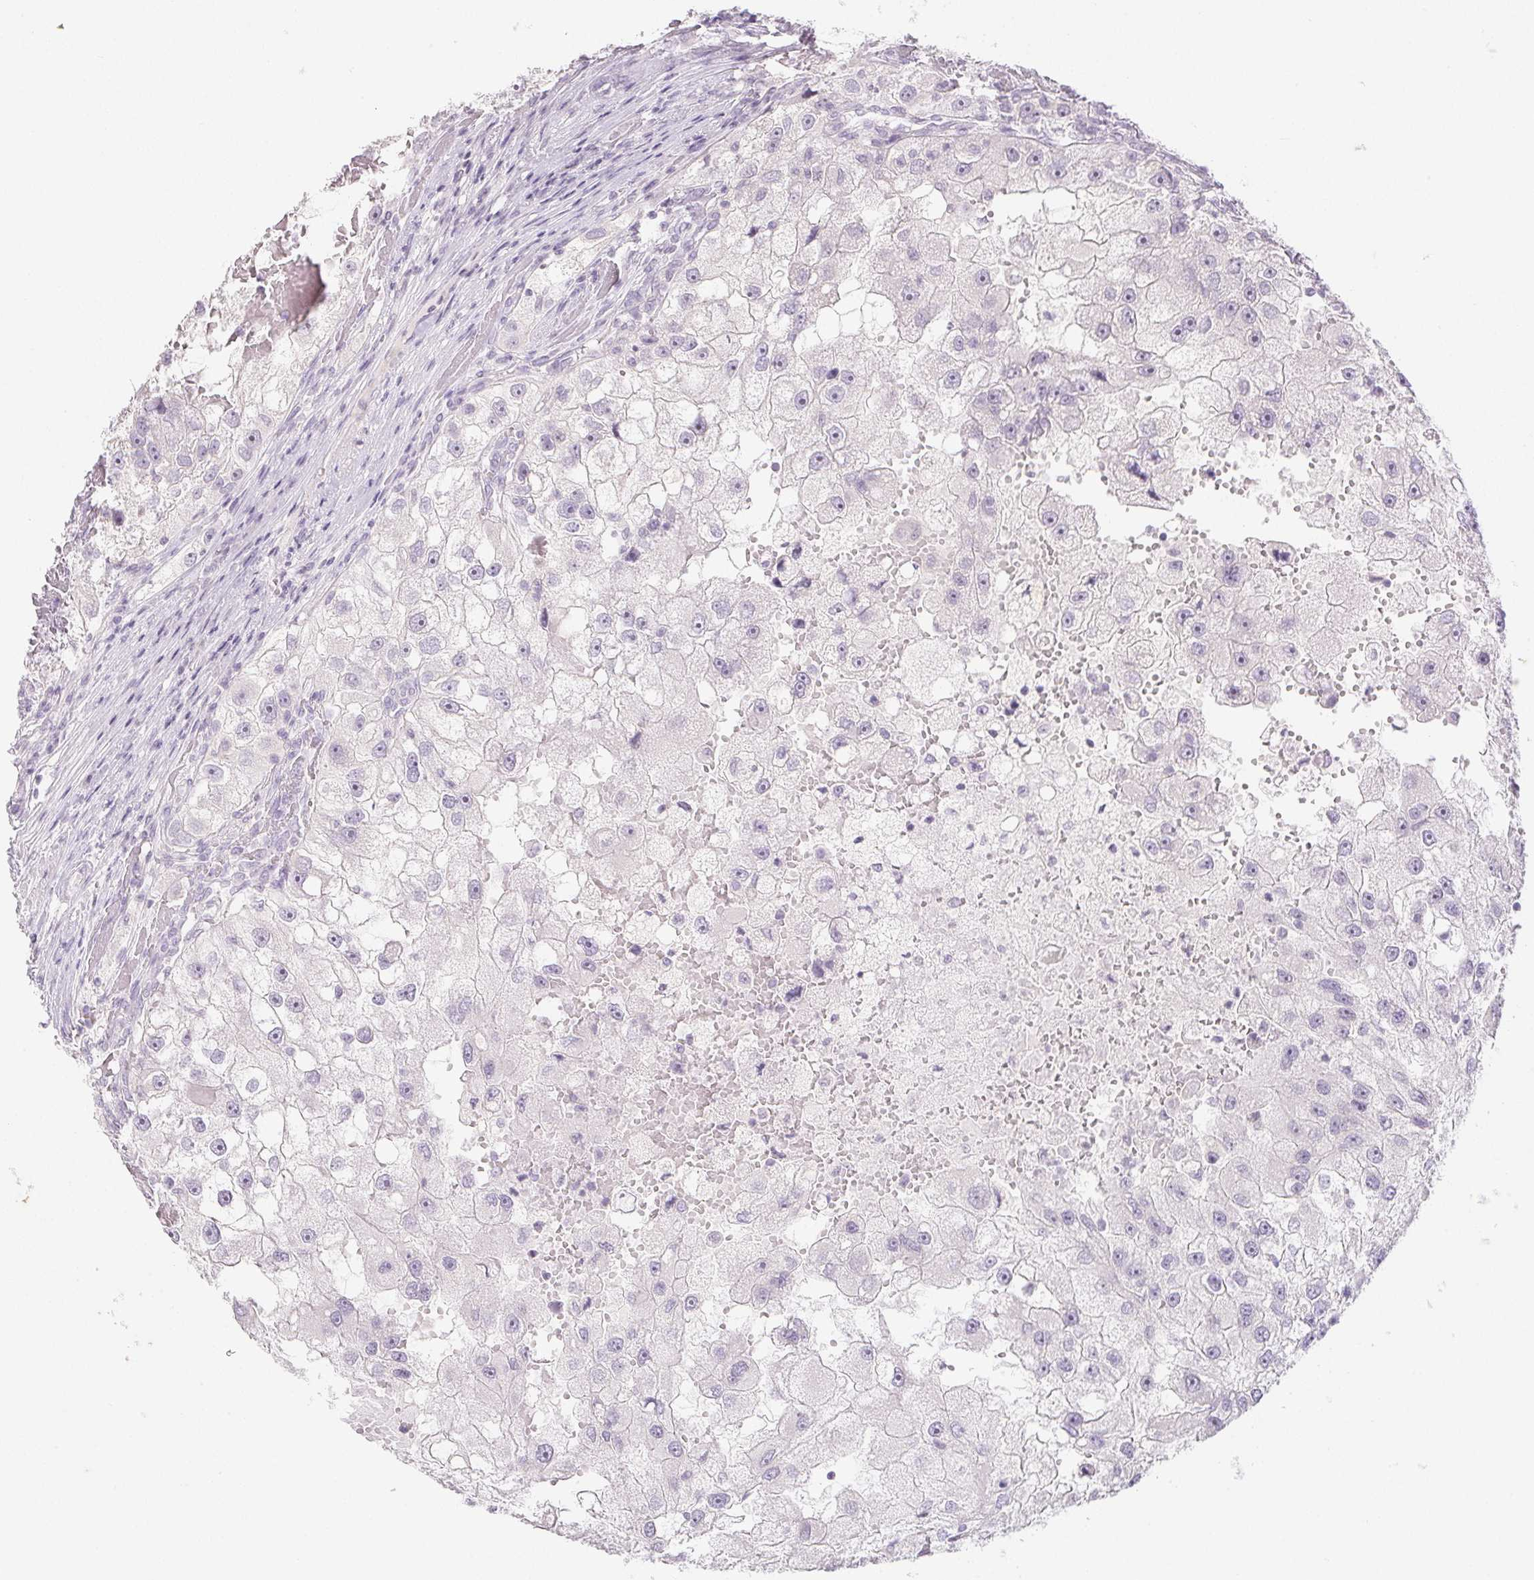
{"staining": {"intensity": "negative", "quantity": "none", "location": "none"}, "tissue": "renal cancer", "cell_type": "Tumor cells", "image_type": "cancer", "snomed": [{"axis": "morphology", "description": "Adenocarcinoma, NOS"}, {"axis": "topography", "description": "Kidney"}], "caption": "Protein analysis of renal cancer demonstrates no significant expression in tumor cells.", "gene": "PI3", "patient": {"sex": "male", "age": 63}}